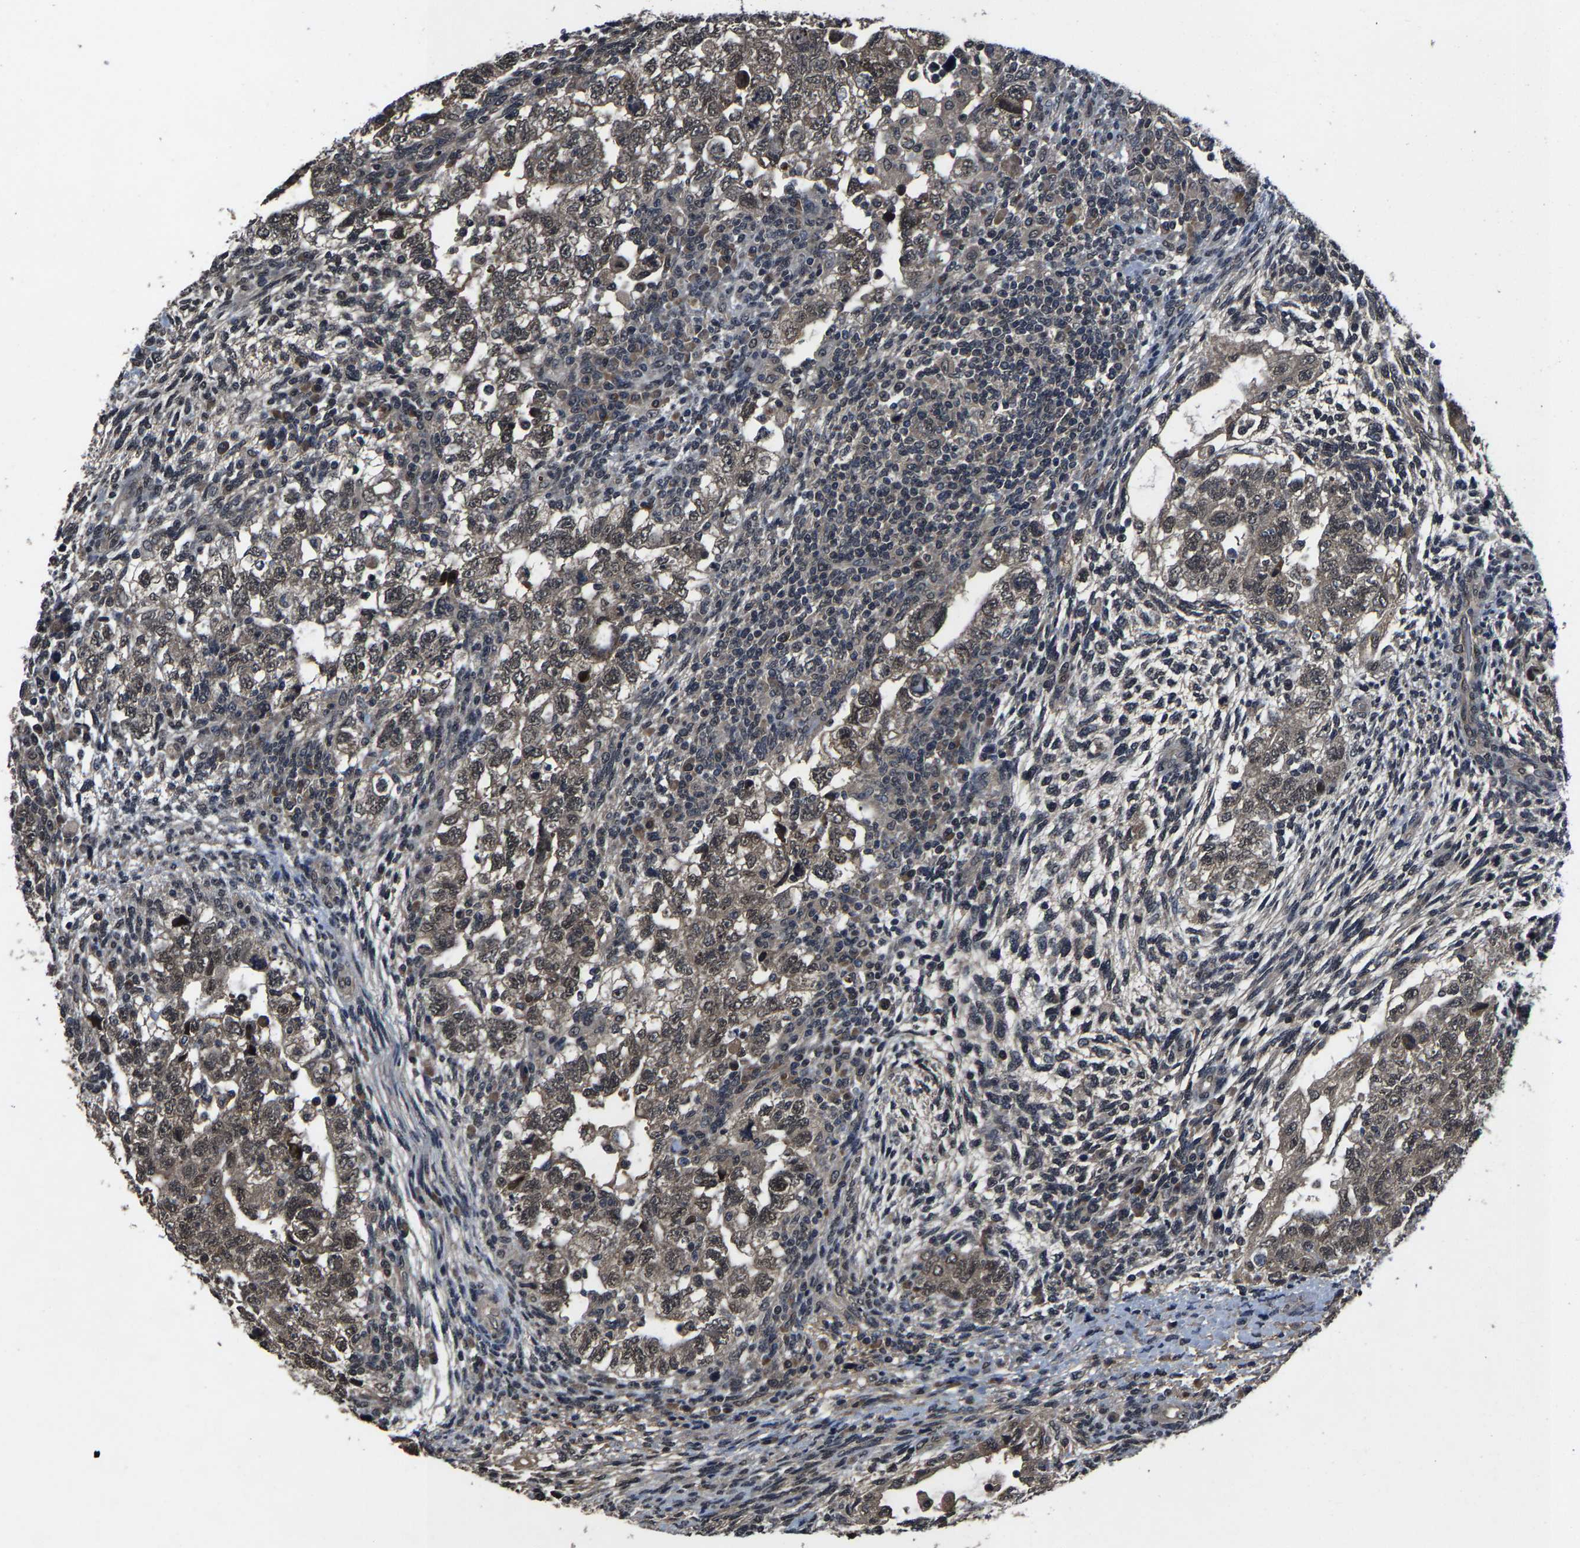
{"staining": {"intensity": "moderate", "quantity": ">75%", "location": "cytoplasmic/membranous,nuclear"}, "tissue": "testis cancer", "cell_type": "Tumor cells", "image_type": "cancer", "snomed": [{"axis": "morphology", "description": "Normal tissue, NOS"}, {"axis": "morphology", "description": "Carcinoma, Embryonal, NOS"}, {"axis": "topography", "description": "Testis"}], "caption": "This micrograph demonstrates testis embryonal carcinoma stained with immunohistochemistry (IHC) to label a protein in brown. The cytoplasmic/membranous and nuclear of tumor cells show moderate positivity for the protein. Nuclei are counter-stained blue.", "gene": "HUWE1", "patient": {"sex": "male", "age": 36}}